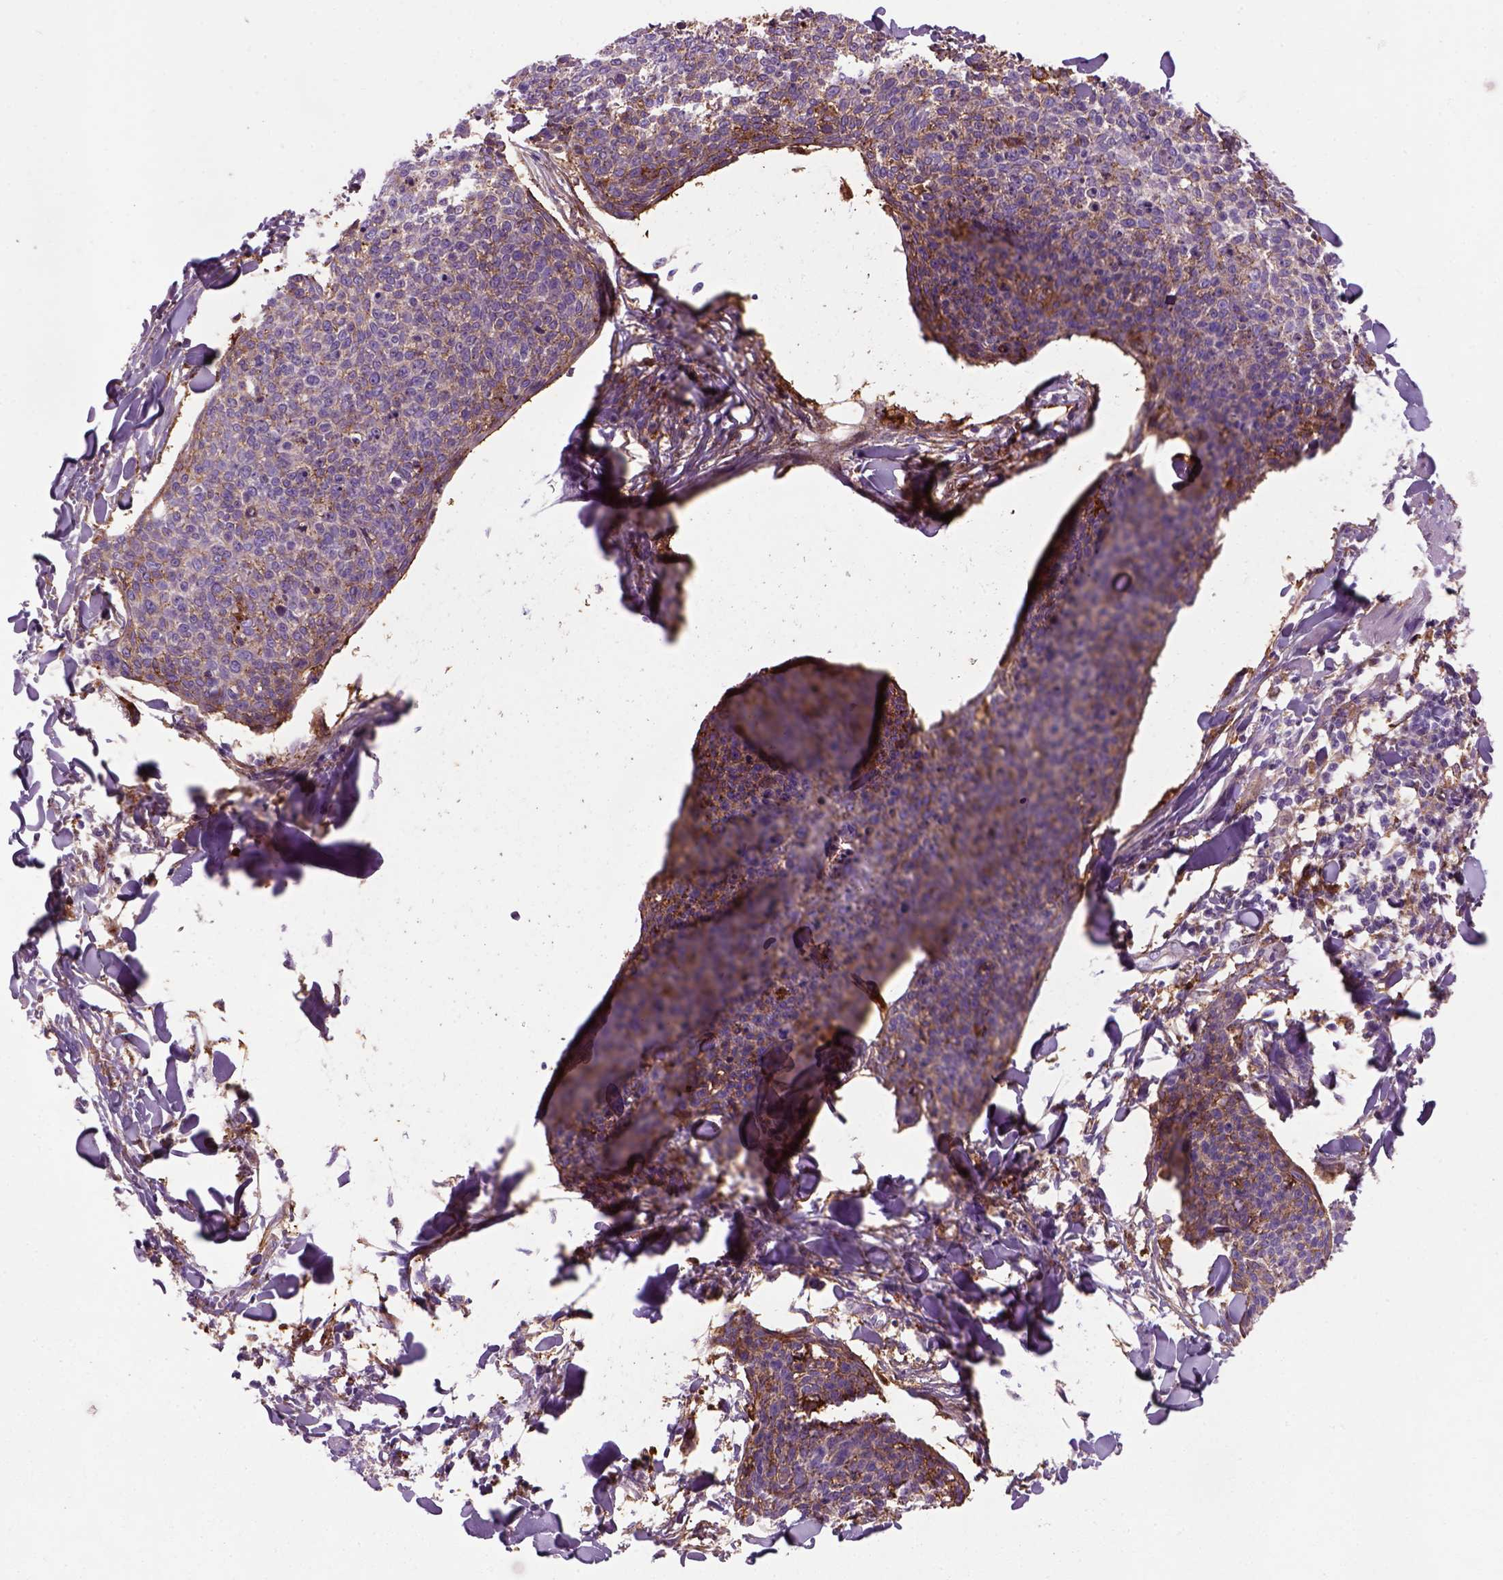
{"staining": {"intensity": "moderate", "quantity": "25%-75%", "location": "cytoplasmic/membranous"}, "tissue": "skin cancer", "cell_type": "Tumor cells", "image_type": "cancer", "snomed": [{"axis": "morphology", "description": "Squamous cell carcinoma, NOS"}, {"axis": "topography", "description": "Skin"}, {"axis": "topography", "description": "Vulva"}], "caption": "Human skin cancer stained with a brown dye exhibits moderate cytoplasmic/membranous positive staining in about 25%-75% of tumor cells.", "gene": "MARCKS", "patient": {"sex": "female", "age": 75}}